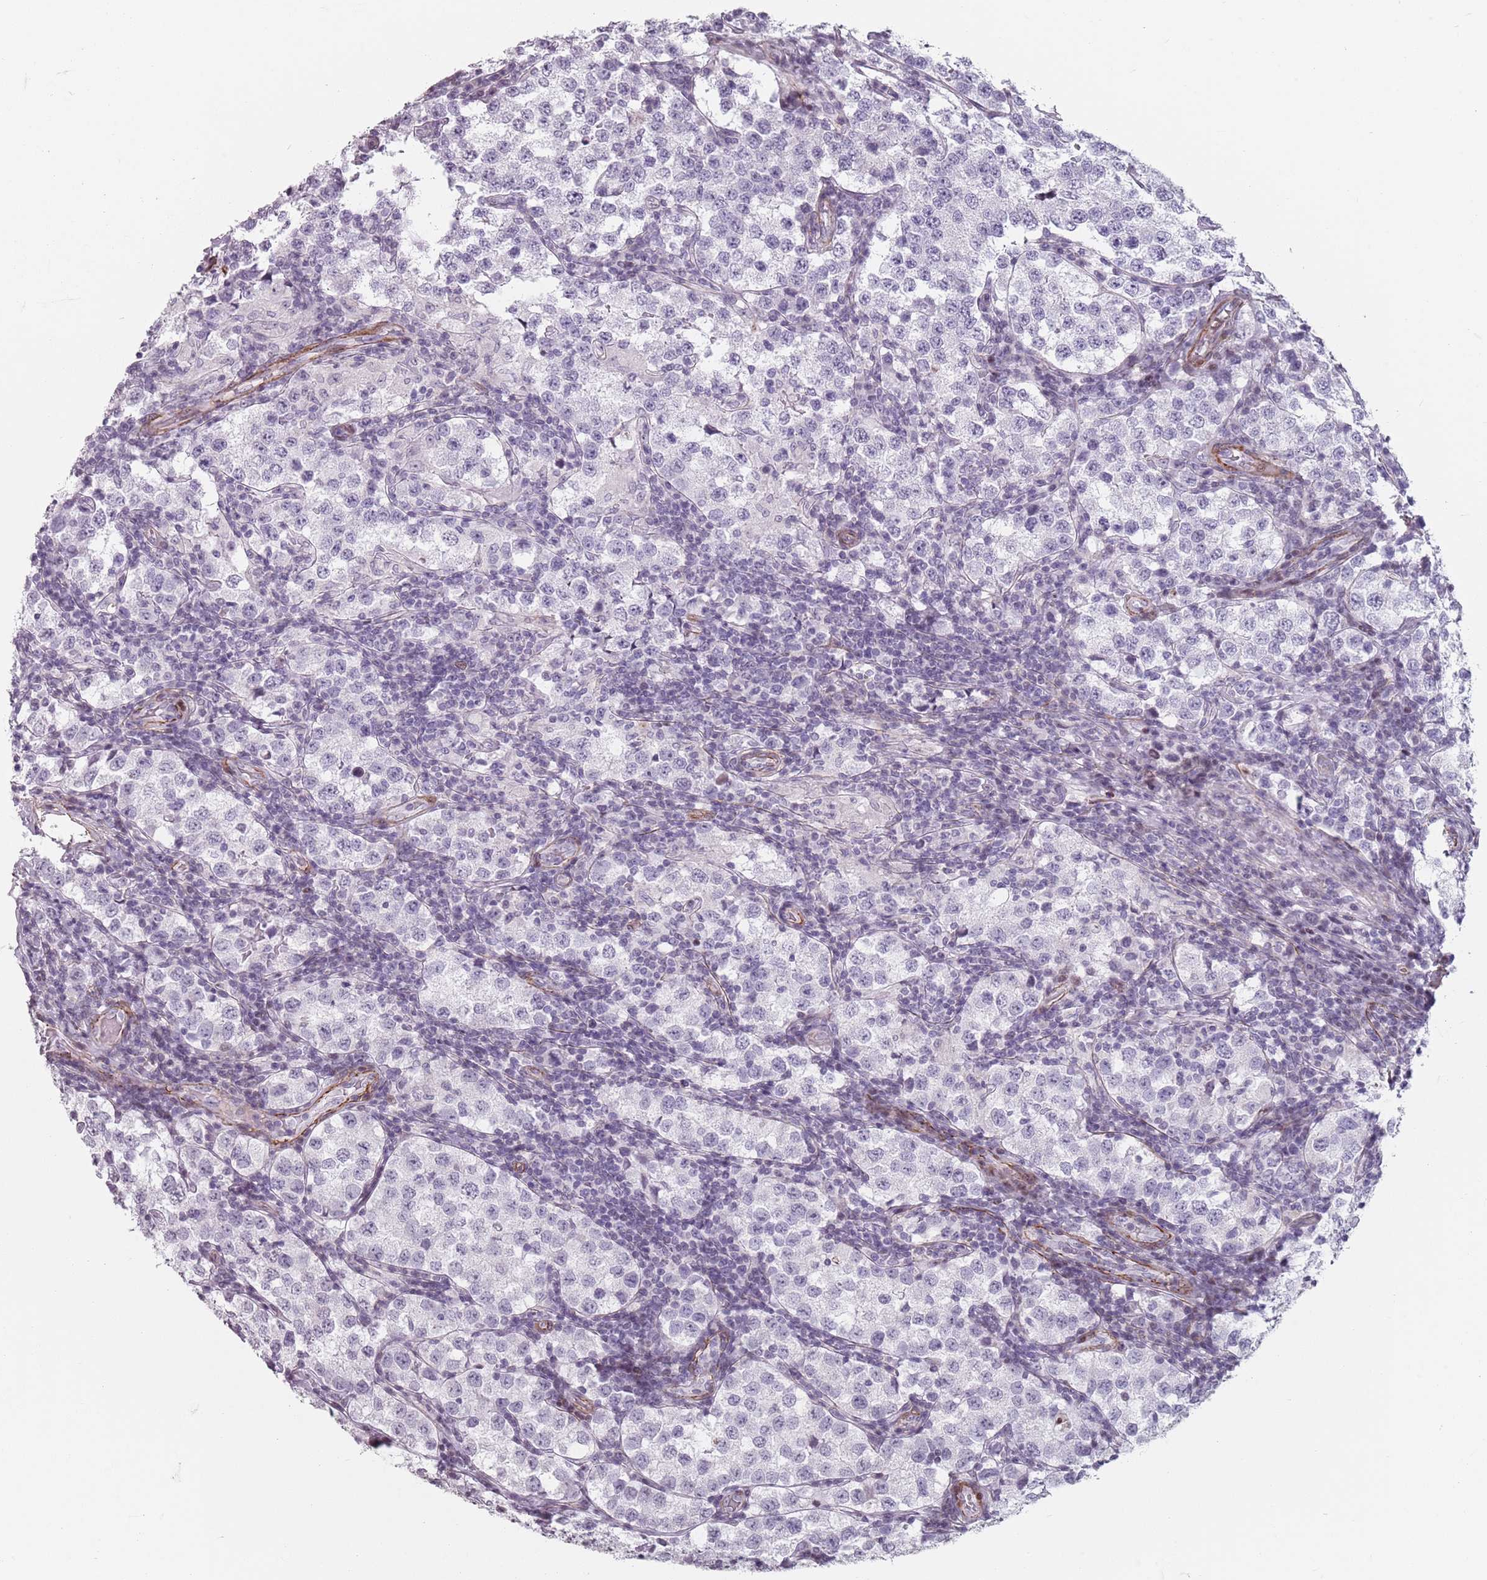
{"staining": {"intensity": "negative", "quantity": "none", "location": "none"}, "tissue": "testis cancer", "cell_type": "Tumor cells", "image_type": "cancer", "snomed": [{"axis": "morphology", "description": "Seminoma, NOS"}, {"axis": "topography", "description": "Testis"}], "caption": "Testis cancer (seminoma) was stained to show a protein in brown. There is no significant positivity in tumor cells. (DAB IHC with hematoxylin counter stain).", "gene": "TMC4", "patient": {"sex": "male", "age": 34}}